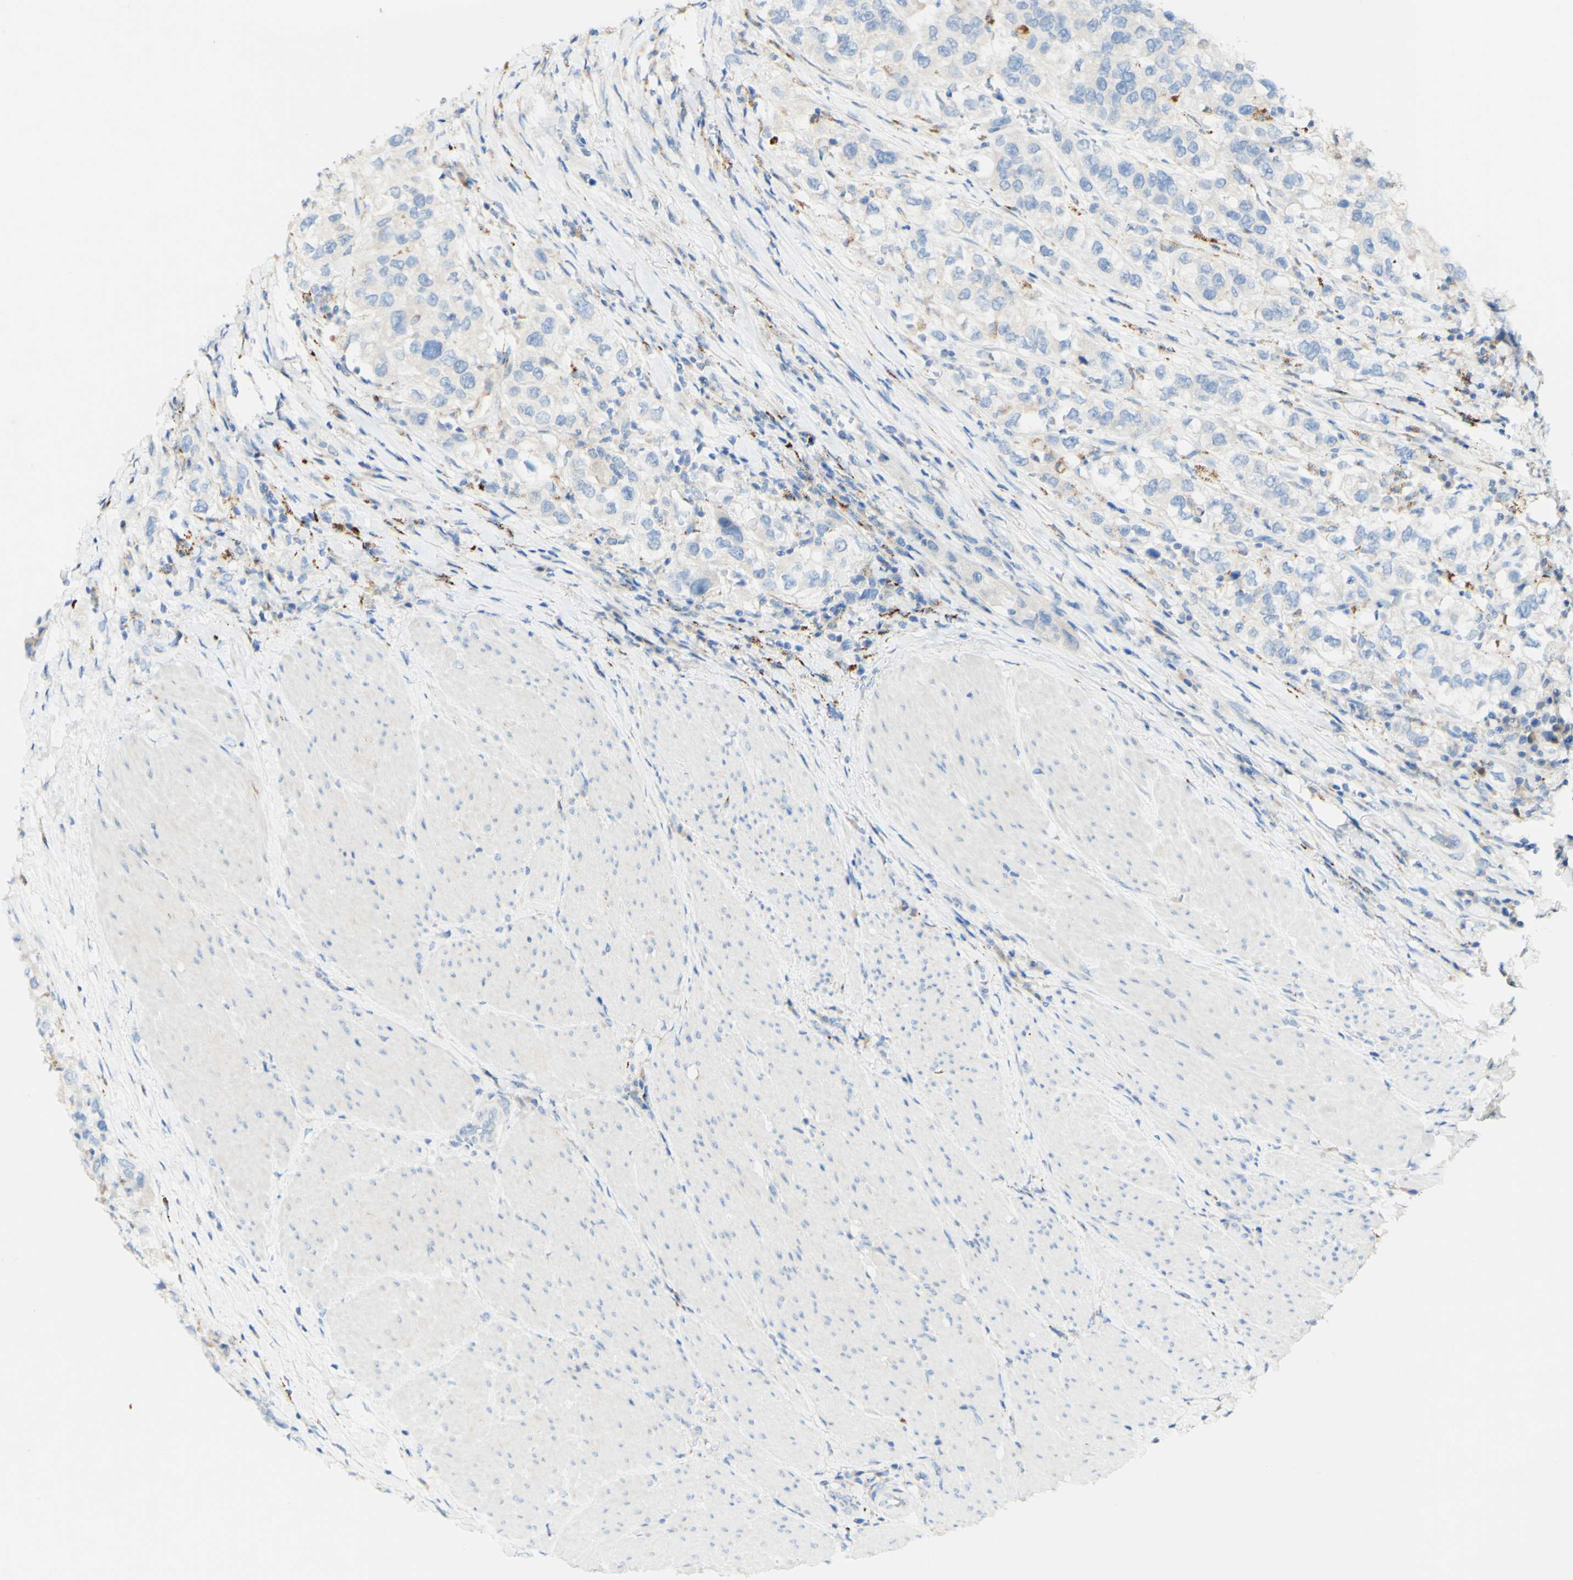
{"staining": {"intensity": "weak", "quantity": "<25%", "location": "cytoplasmic/membranous"}, "tissue": "urothelial cancer", "cell_type": "Tumor cells", "image_type": "cancer", "snomed": [{"axis": "morphology", "description": "Urothelial carcinoma, High grade"}, {"axis": "topography", "description": "Urinary bladder"}], "caption": "Immunohistochemistry (IHC) of urothelial carcinoma (high-grade) shows no positivity in tumor cells.", "gene": "FGF4", "patient": {"sex": "female", "age": 80}}